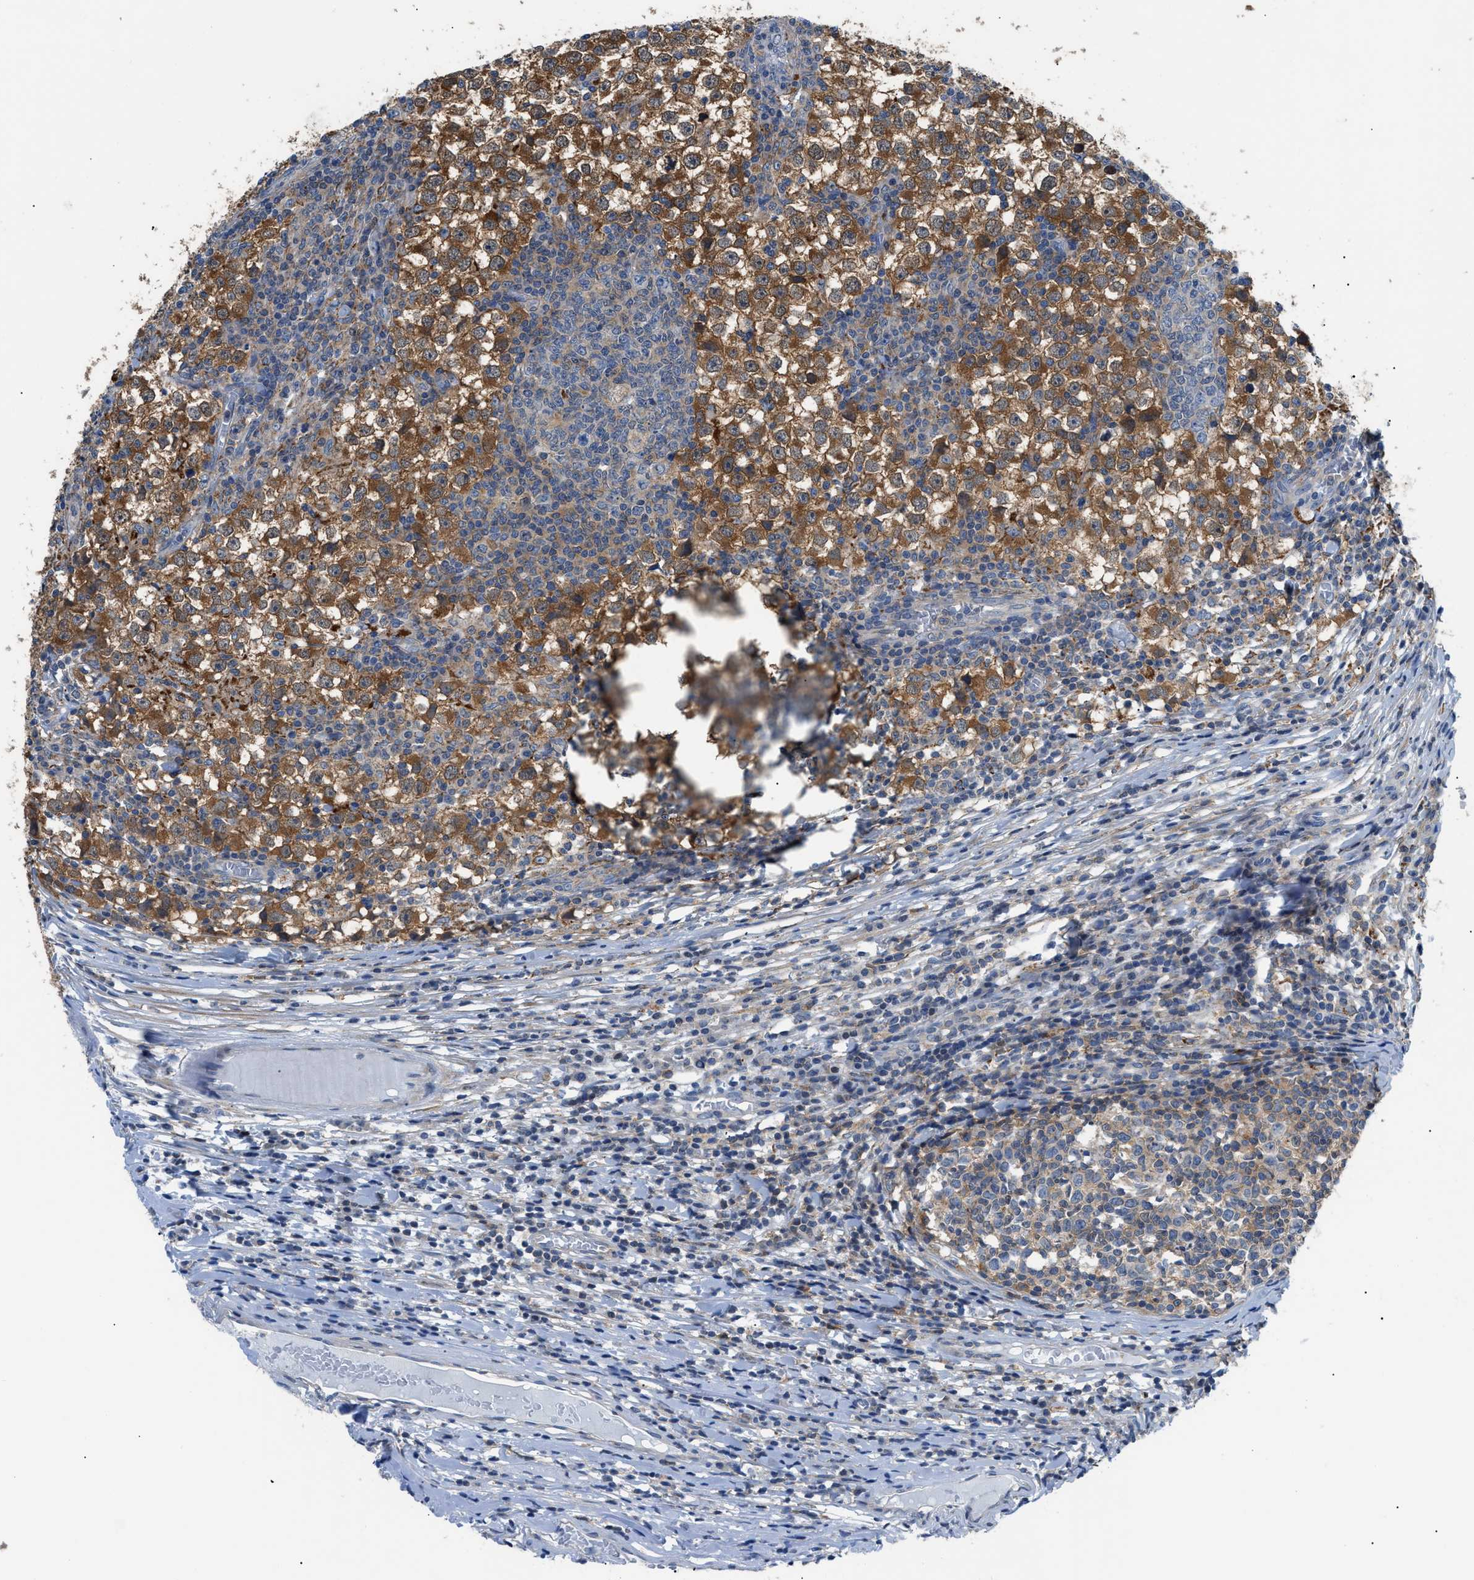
{"staining": {"intensity": "strong", "quantity": ">75%", "location": "cytoplasmic/membranous"}, "tissue": "testis cancer", "cell_type": "Tumor cells", "image_type": "cancer", "snomed": [{"axis": "morphology", "description": "Seminoma, NOS"}, {"axis": "topography", "description": "Testis"}], "caption": "Immunohistochemical staining of human seminoma (testis) demonstrates strong cytoplasmic/membranous protein positivity in approximately >75% of tumor cells. Immunohistochemistry stains the protein of interest in brown and the nuclei are stained blue.", "gene": "TMEM45B", "patient": {"sex": "male", "age": 65}}